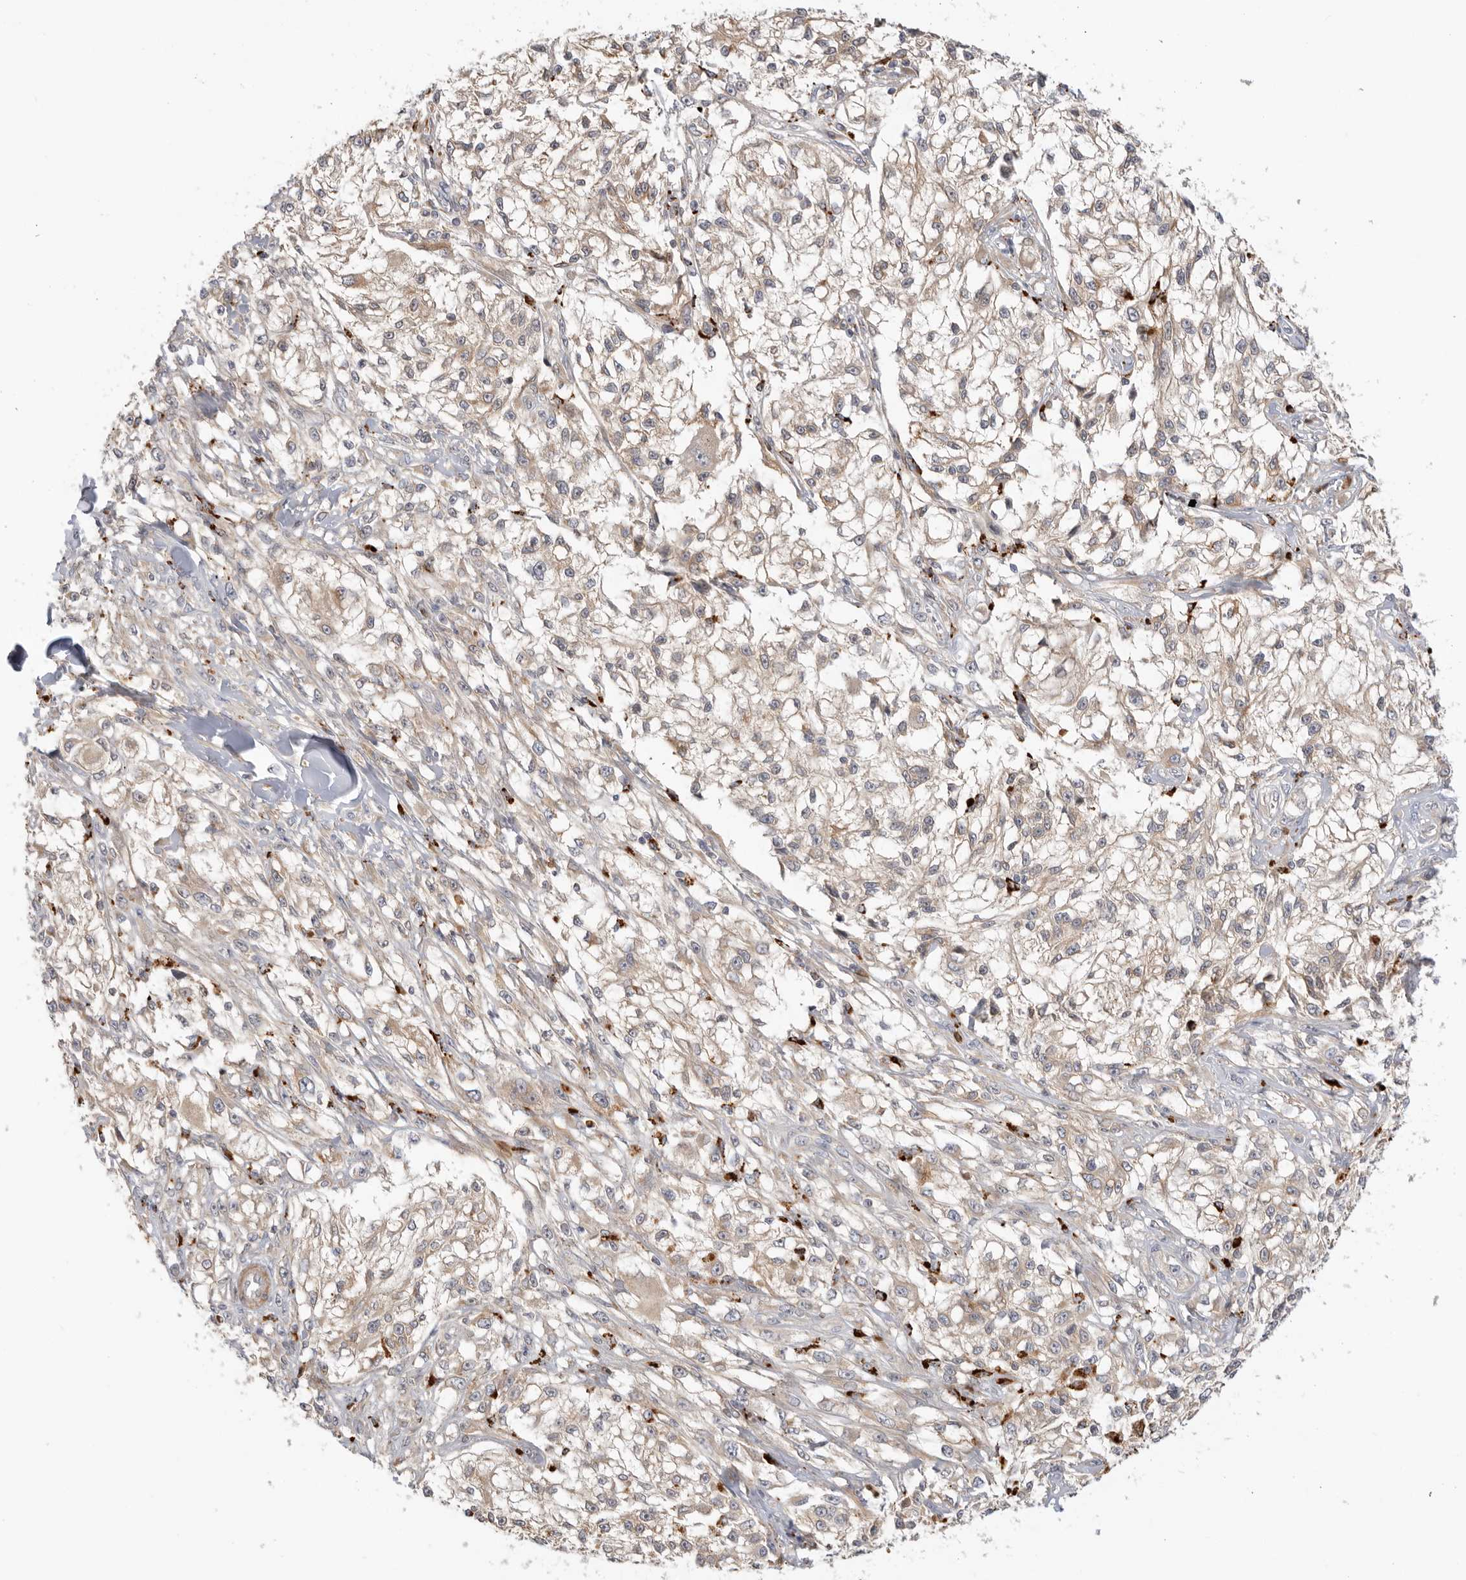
{"staining": {"intensity": "weak", "quantity": "<25%", "location": "cytoplasmic/membranous"}, "tissue": "melanoma", "cell_type": "Tumor cells", "image_type": "cancer", "snomed": [{"axis": "morphology", "description": "Malignant melanoma, NOS"}, {"axis": "topography", "description": "Skin of head"}], "caption": "This histopathology image is of melanoma stained with IHC to label a protein in brown with the nuclei are counter-stained blue. There is no positivity in tumor cells.", "gene": "GNE", "patient": {"sex": "male", "age": 83}}